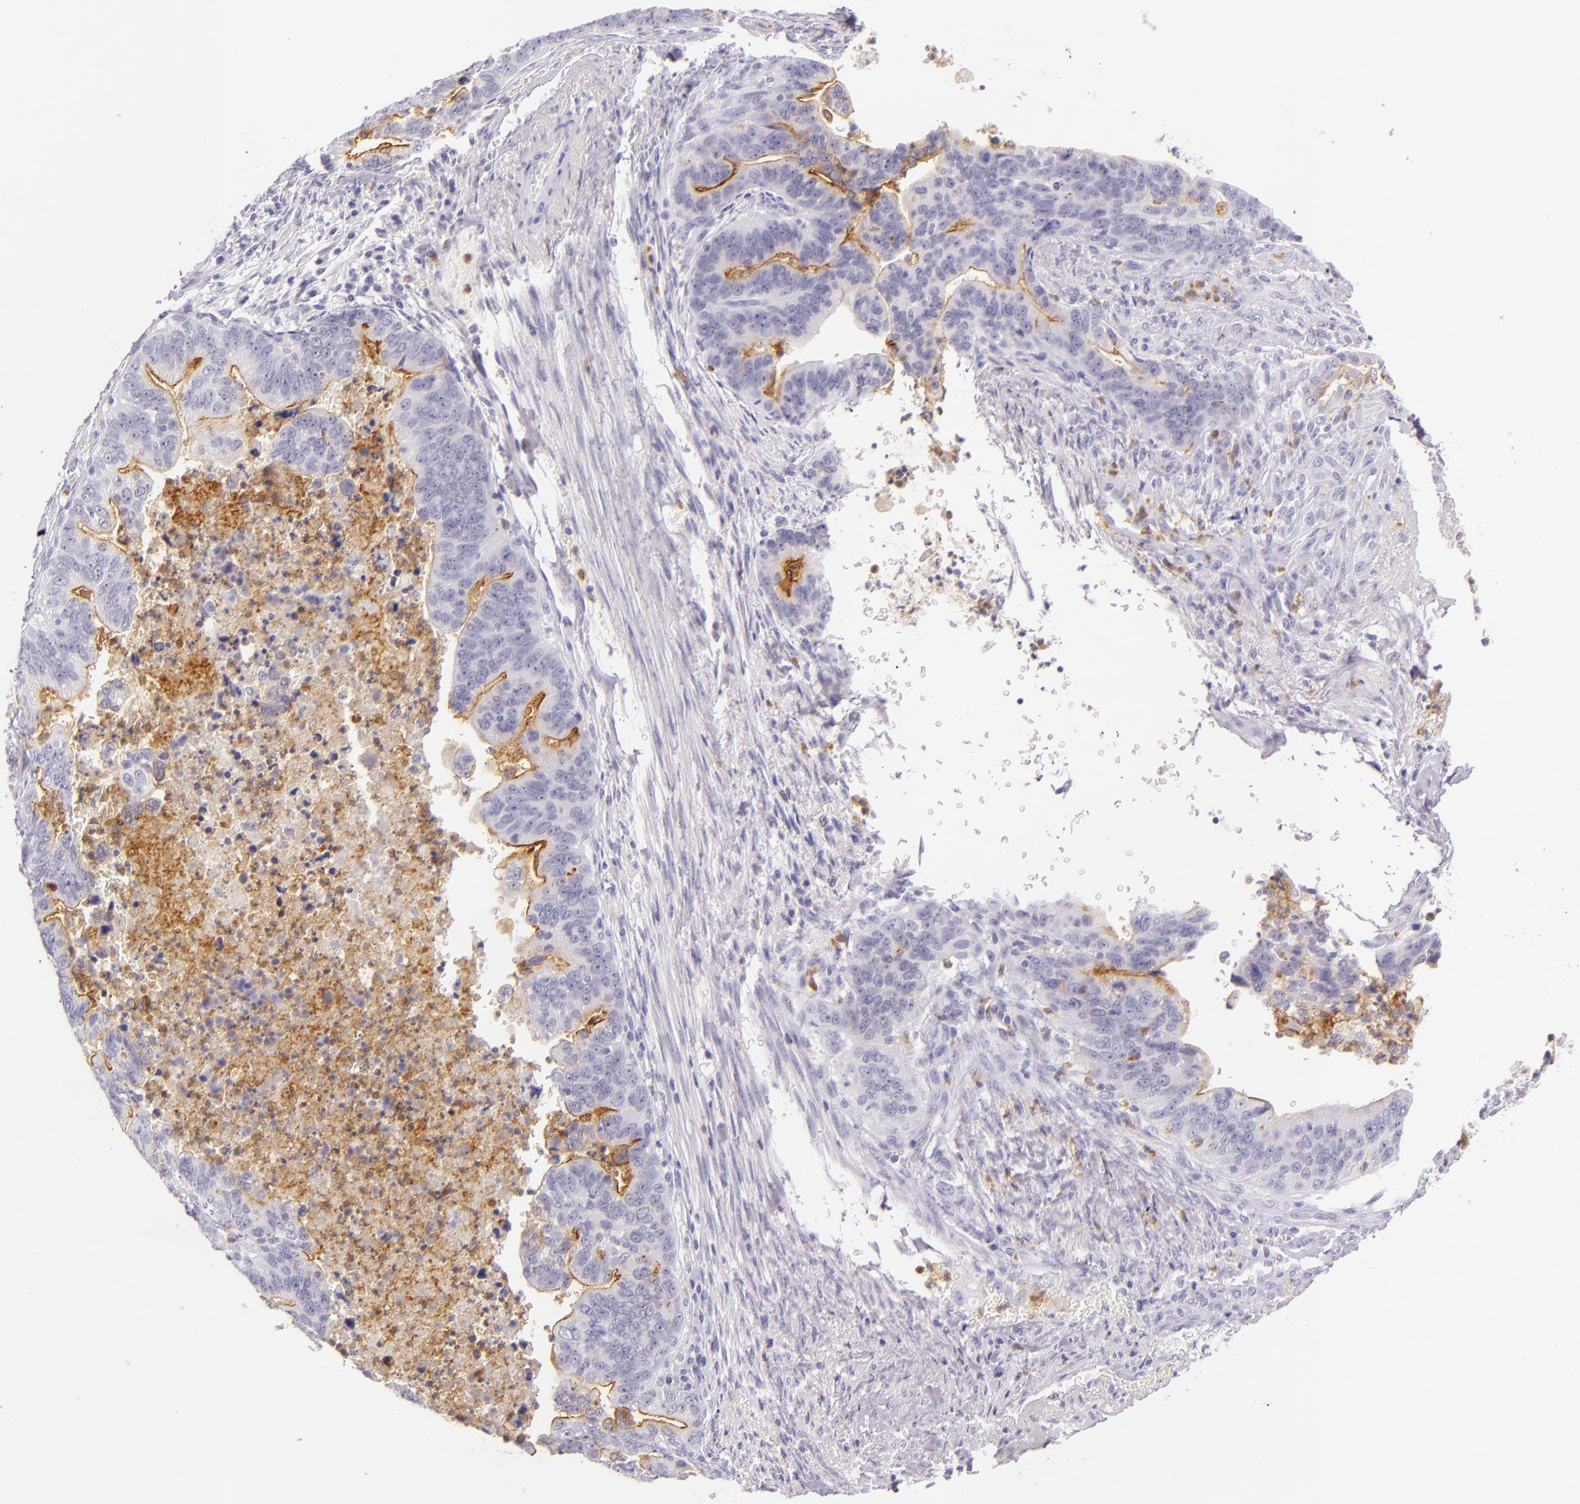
{"staining": {"intensity": "negative", "quantity": "none", "location": "none"}, "tissue": "stomach cancer", "cell_type": "Tumor cells", "image_type": "cancer", "snomed": [{"axis": "morphology", "description": "Adenocarcinoma, NOS"}, {"axis": "topography", "description": "Stomach, upper"}], "caption": "This image is of stomach cancer (adenocarcinoma) stained with immunohistochemistry to label a protein in brown with the nuclei are counter-stained blue. There is no expression in tumor cells. (DAB (3,3'-diaminobenzidine) IHC visualized using brightfield microscopy, high magnification).", "gene": "CEACAM1", "patient": {"sex": "female", "age": 50}}